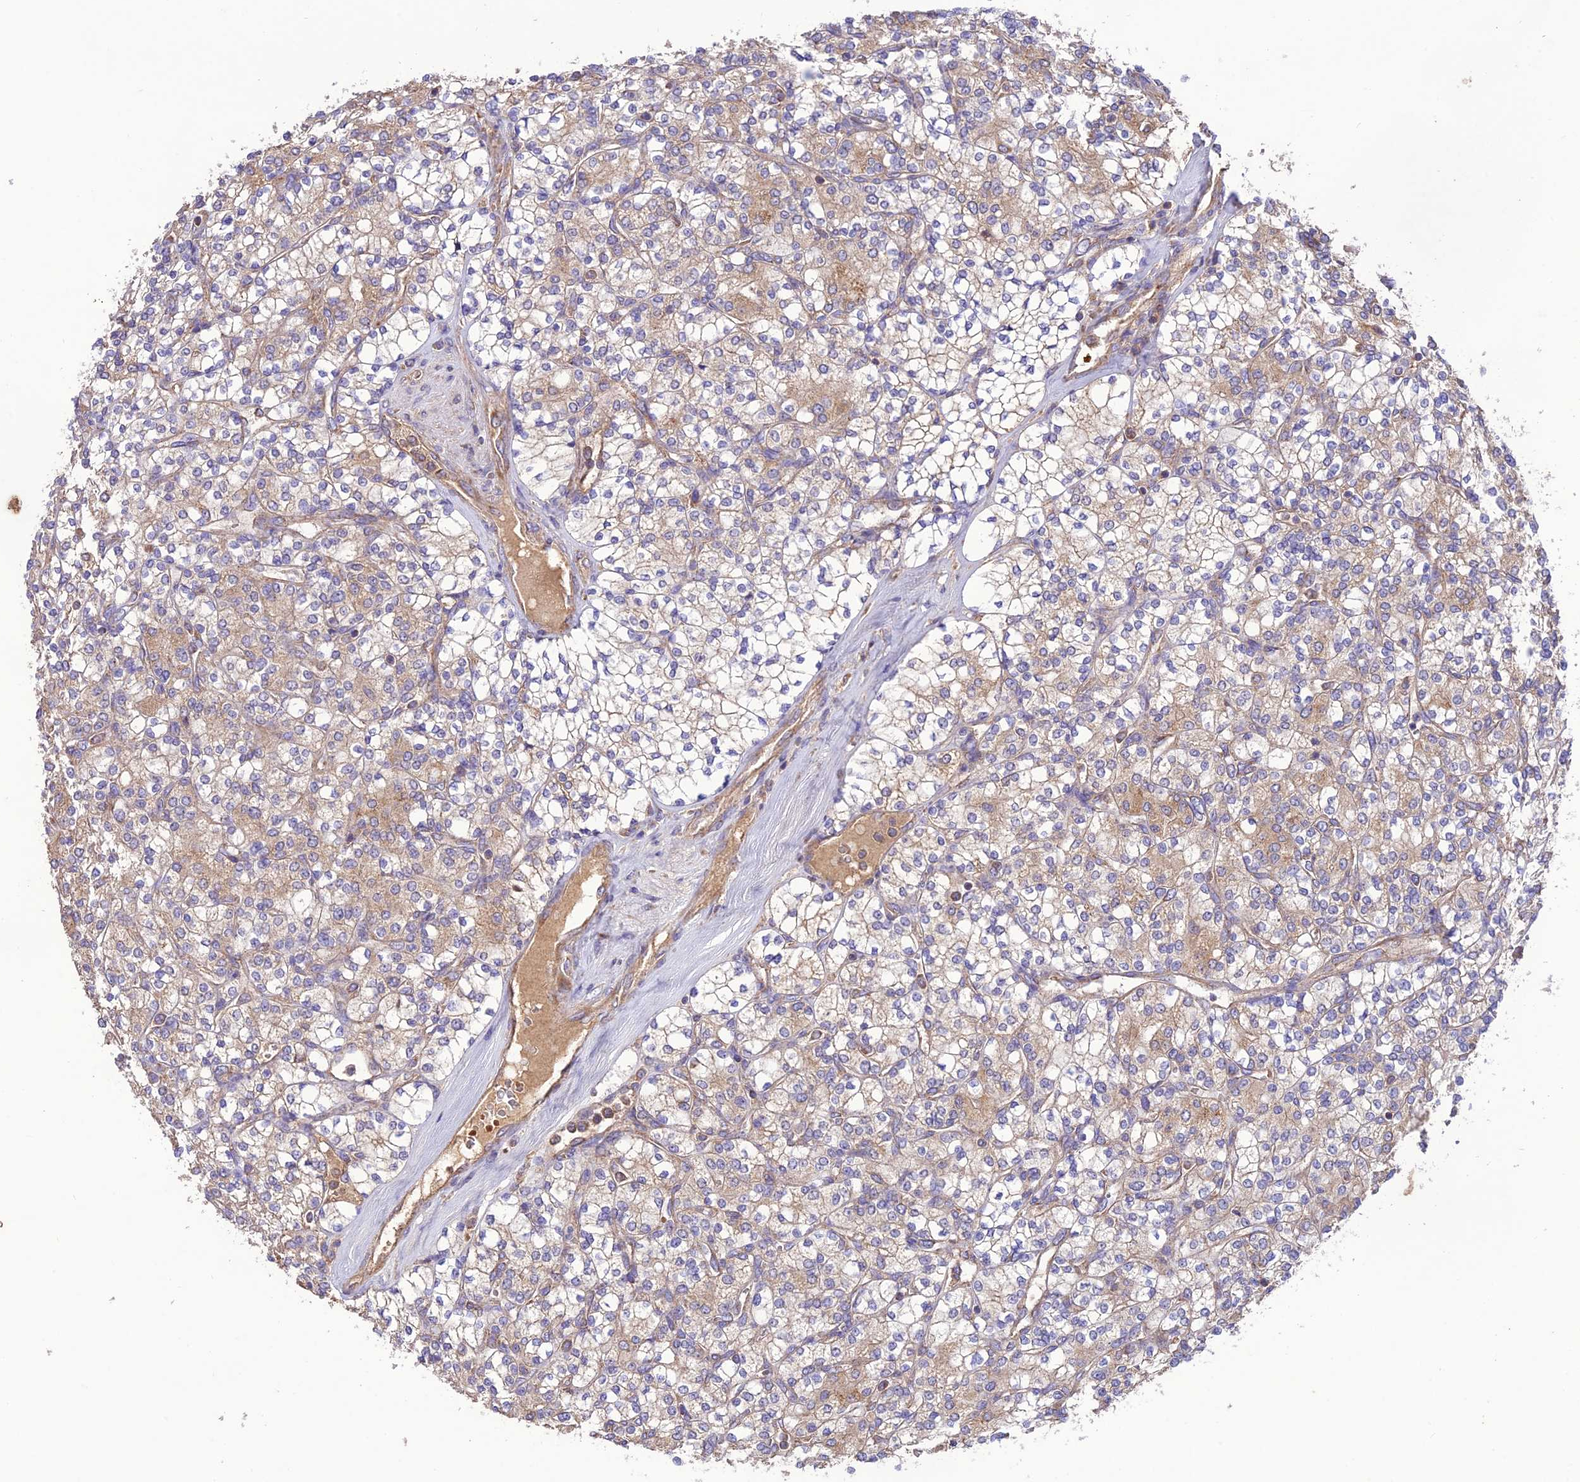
{"staining": {"intensity": "moderate", "quantity": "<25%", "location": "cytoplasmic/membranous"}, "tissue": "renal cancer", "cell_type": "Tumor cells", "image_type": "cancer", "snomed": [{"axis": "morphology", "description": "Adenocarcinoma, NOS"}, {"axis": "topography", "description": "Kidney"}], "caption": "Renal adenocarcinoma stained with DAB immunohistochemistry demonstrates low levels of moderate cytoplasmic/membranous expression in approximately <25% of tumor cells.", "gene": "NDUFAF1", "patient": {"sex": "male", "age": 77}}